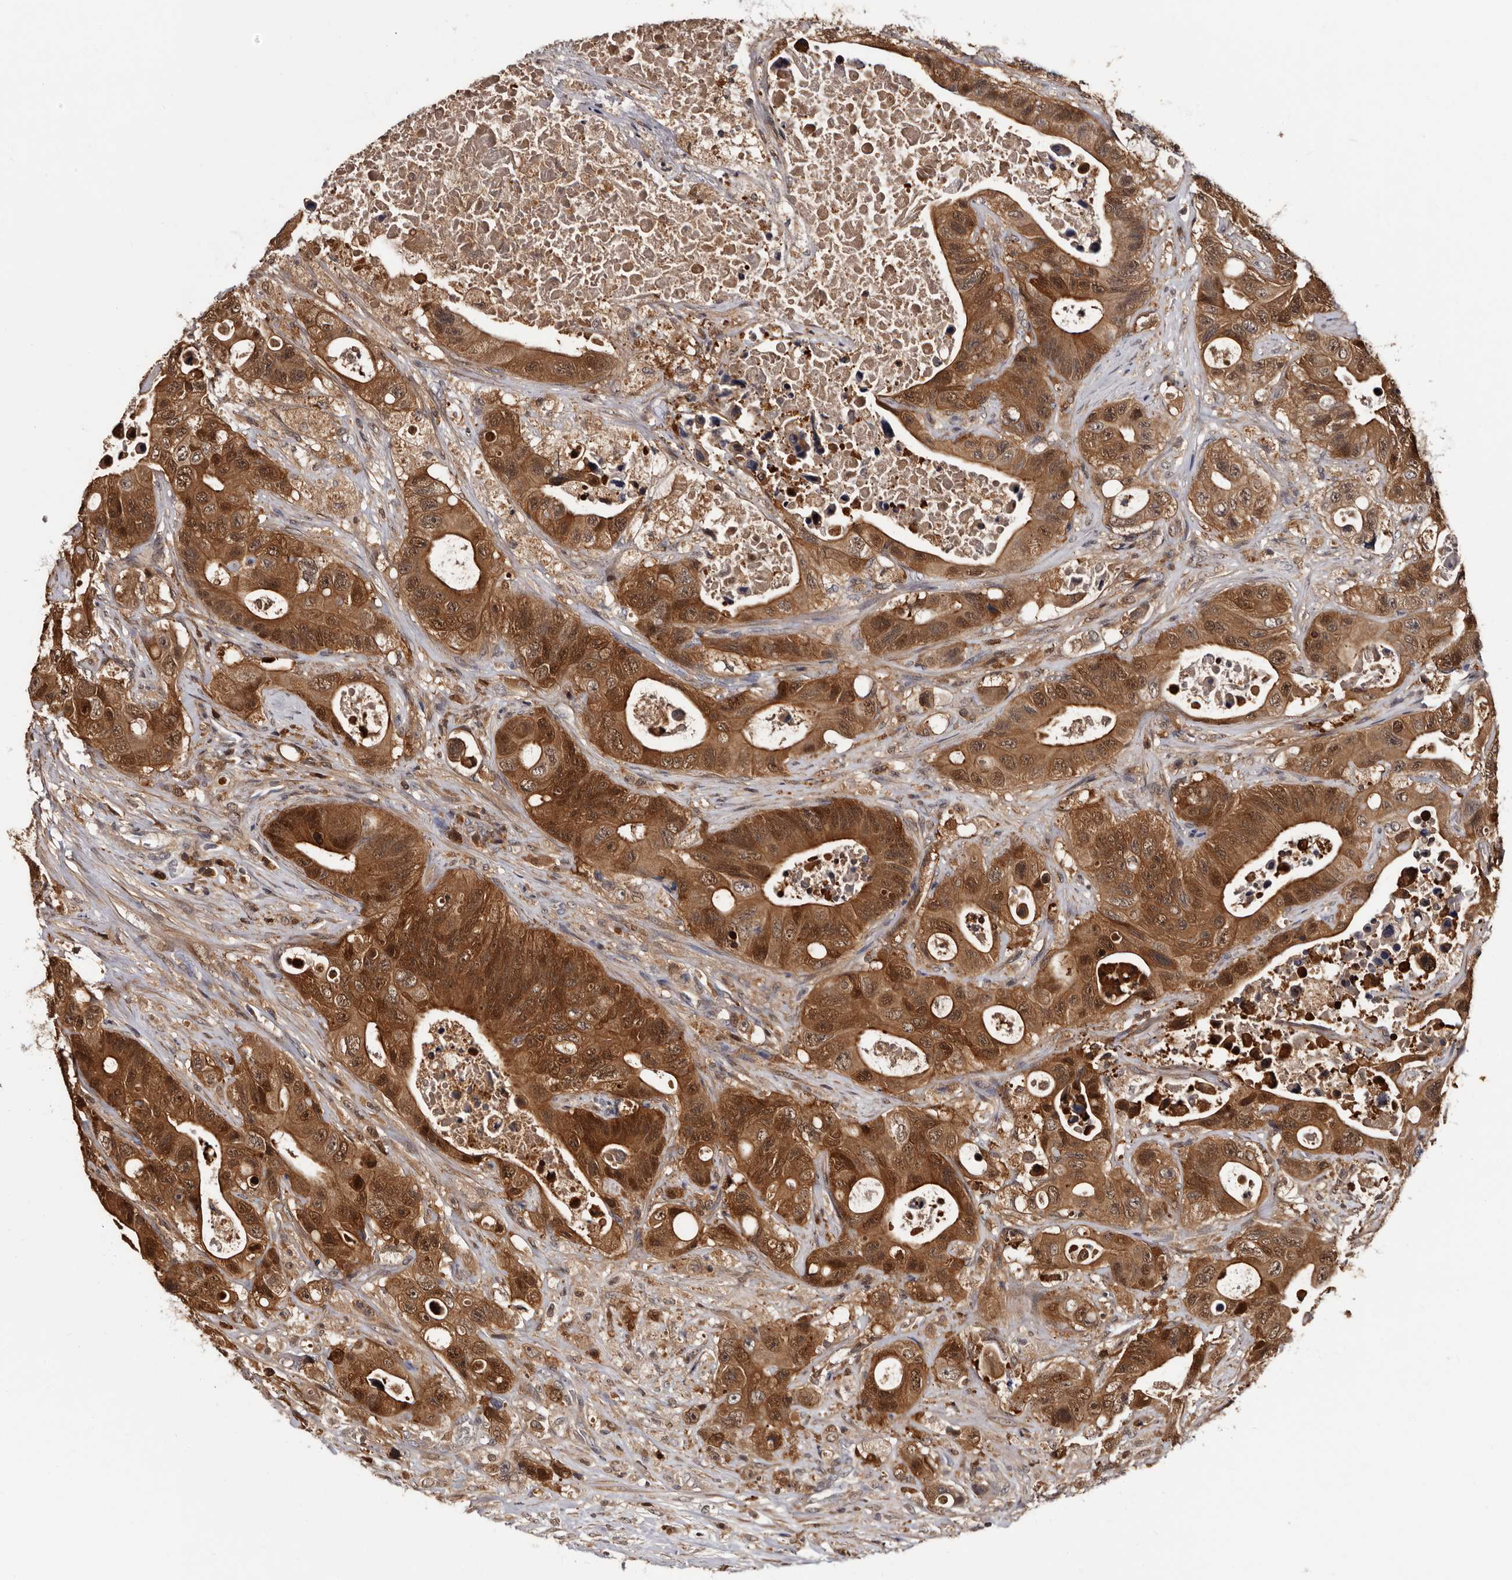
{"staining": {"intensity": "strong", "quantity": ">75%", "location": "cytoplasmic/membranous,nuclear"}, "tissue": "colorectal cancer", "cell_type": "Tumor cells", "image_type": "cancer", "snomed": [{"axis": "morphology", "description": "Adenocarcinoma, NOS"}, {"axis": "topography", "description": "Colon"}], "caption": "Colorectal cancer (adenocarcinoma) tissue exhibits strong cytoplasmic/membranous and nuclear positivity in approximately >75% of tumor cells, visualized by immunohistochemistry. The staining was performed using DAB (3,3'-diaminobenzidine) to visualize the protein expression in brown, while the nuclei were stained in blue with hematoxylin (Magnification: 20x).", "gene": "DNPH1", "patient": {"sex": "female", "age": 46}}